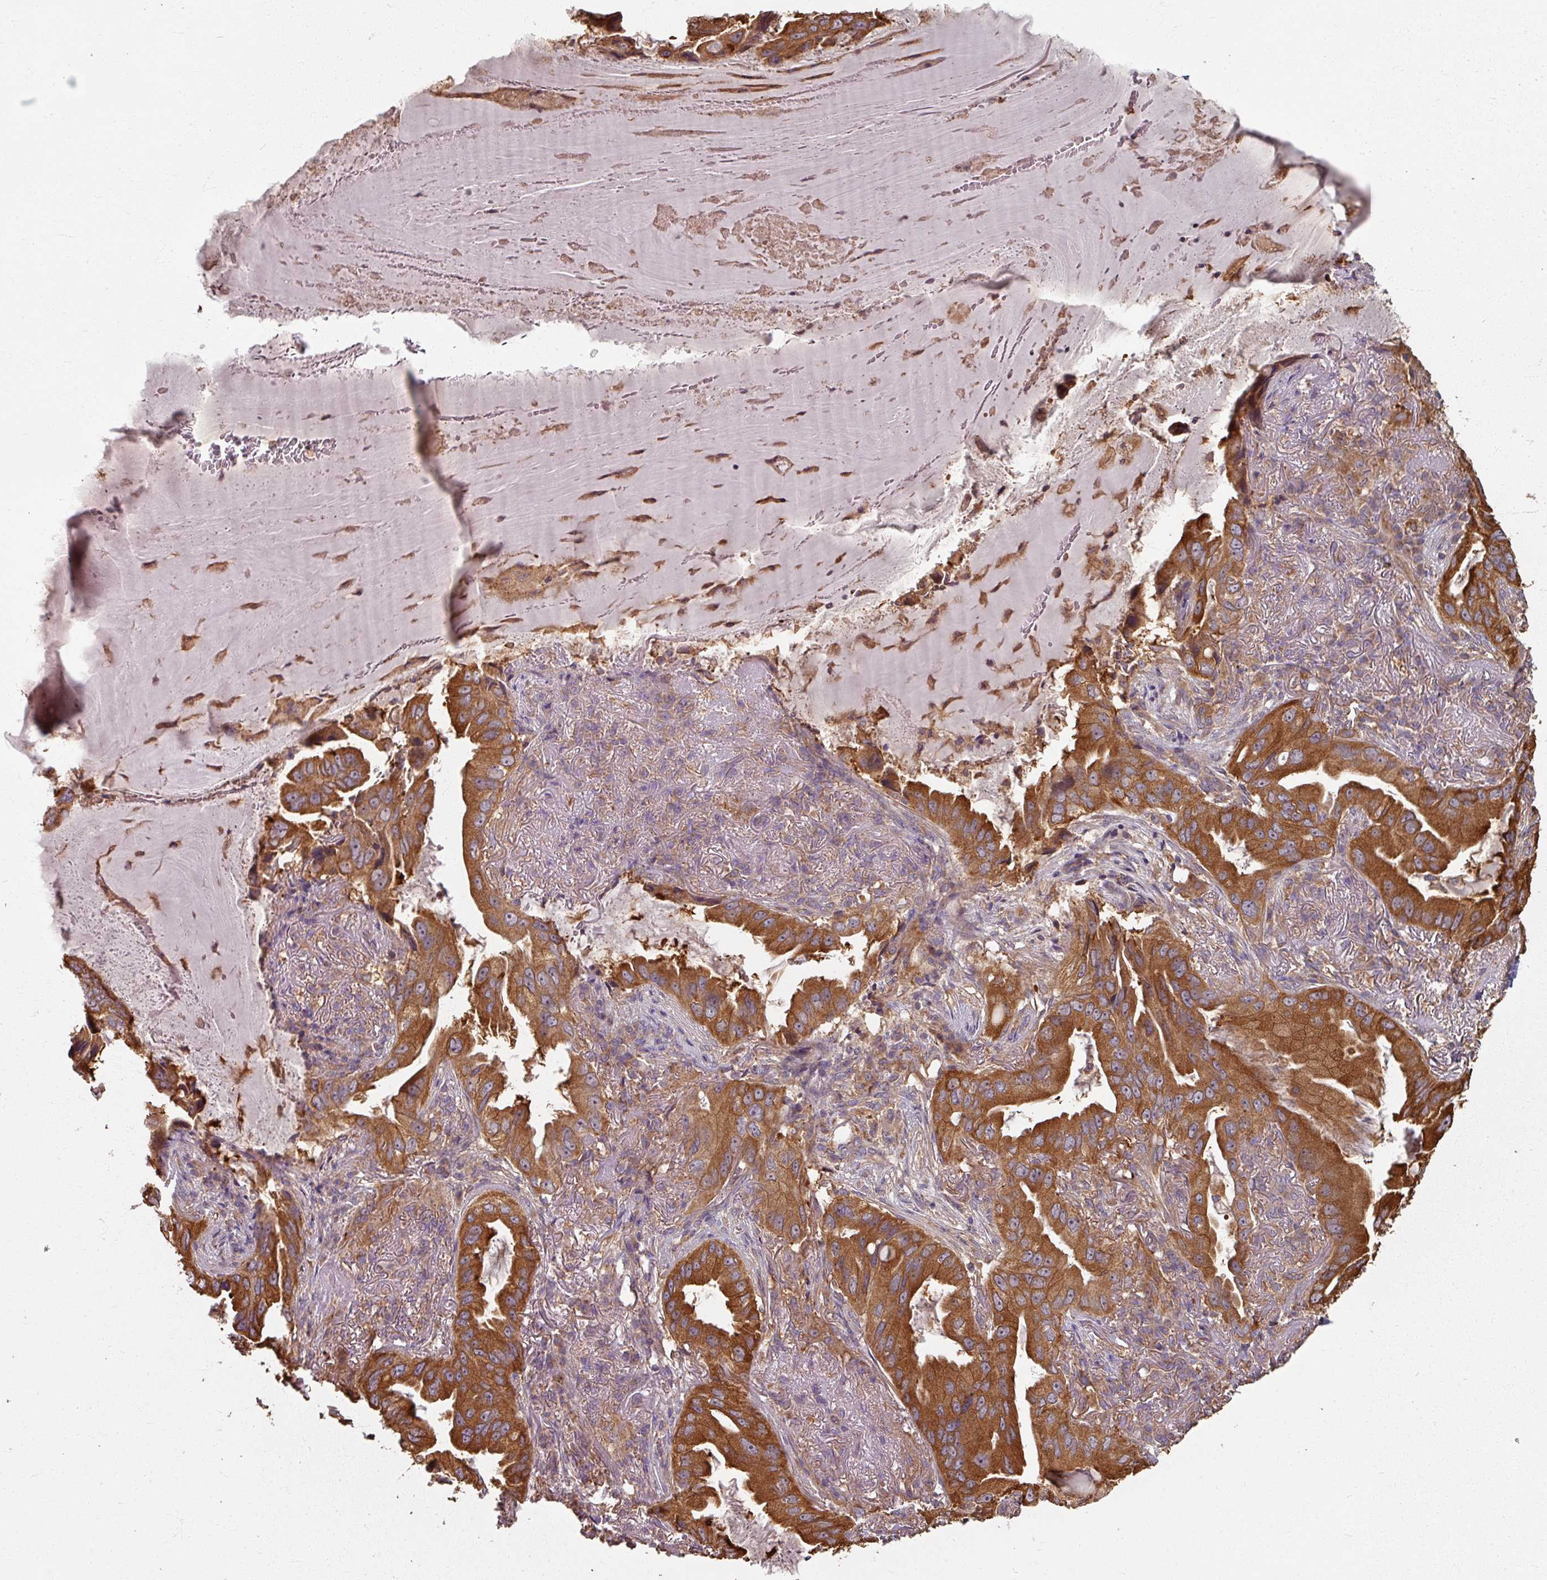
{"staining": {"intensity": "strong", "quantity": ">75%", "location": "cytoplasmic/membranous"}, "tissue": "lung cancer", "cell_type": "Tumor cells", "image_type": "cancer", "snomed": [{"axis": "morphology", "description": "Adenocarcinoma, NOS"}, {"axis": "topography", "description": "Lung"}], "caption": "Tumor cells reveal high levels of strong cytoplasmic/membranous positivity in about >75% of cells in lung cancer.", "gene": "CCDC68", "patient": {"sex": "female", "age": 69}}